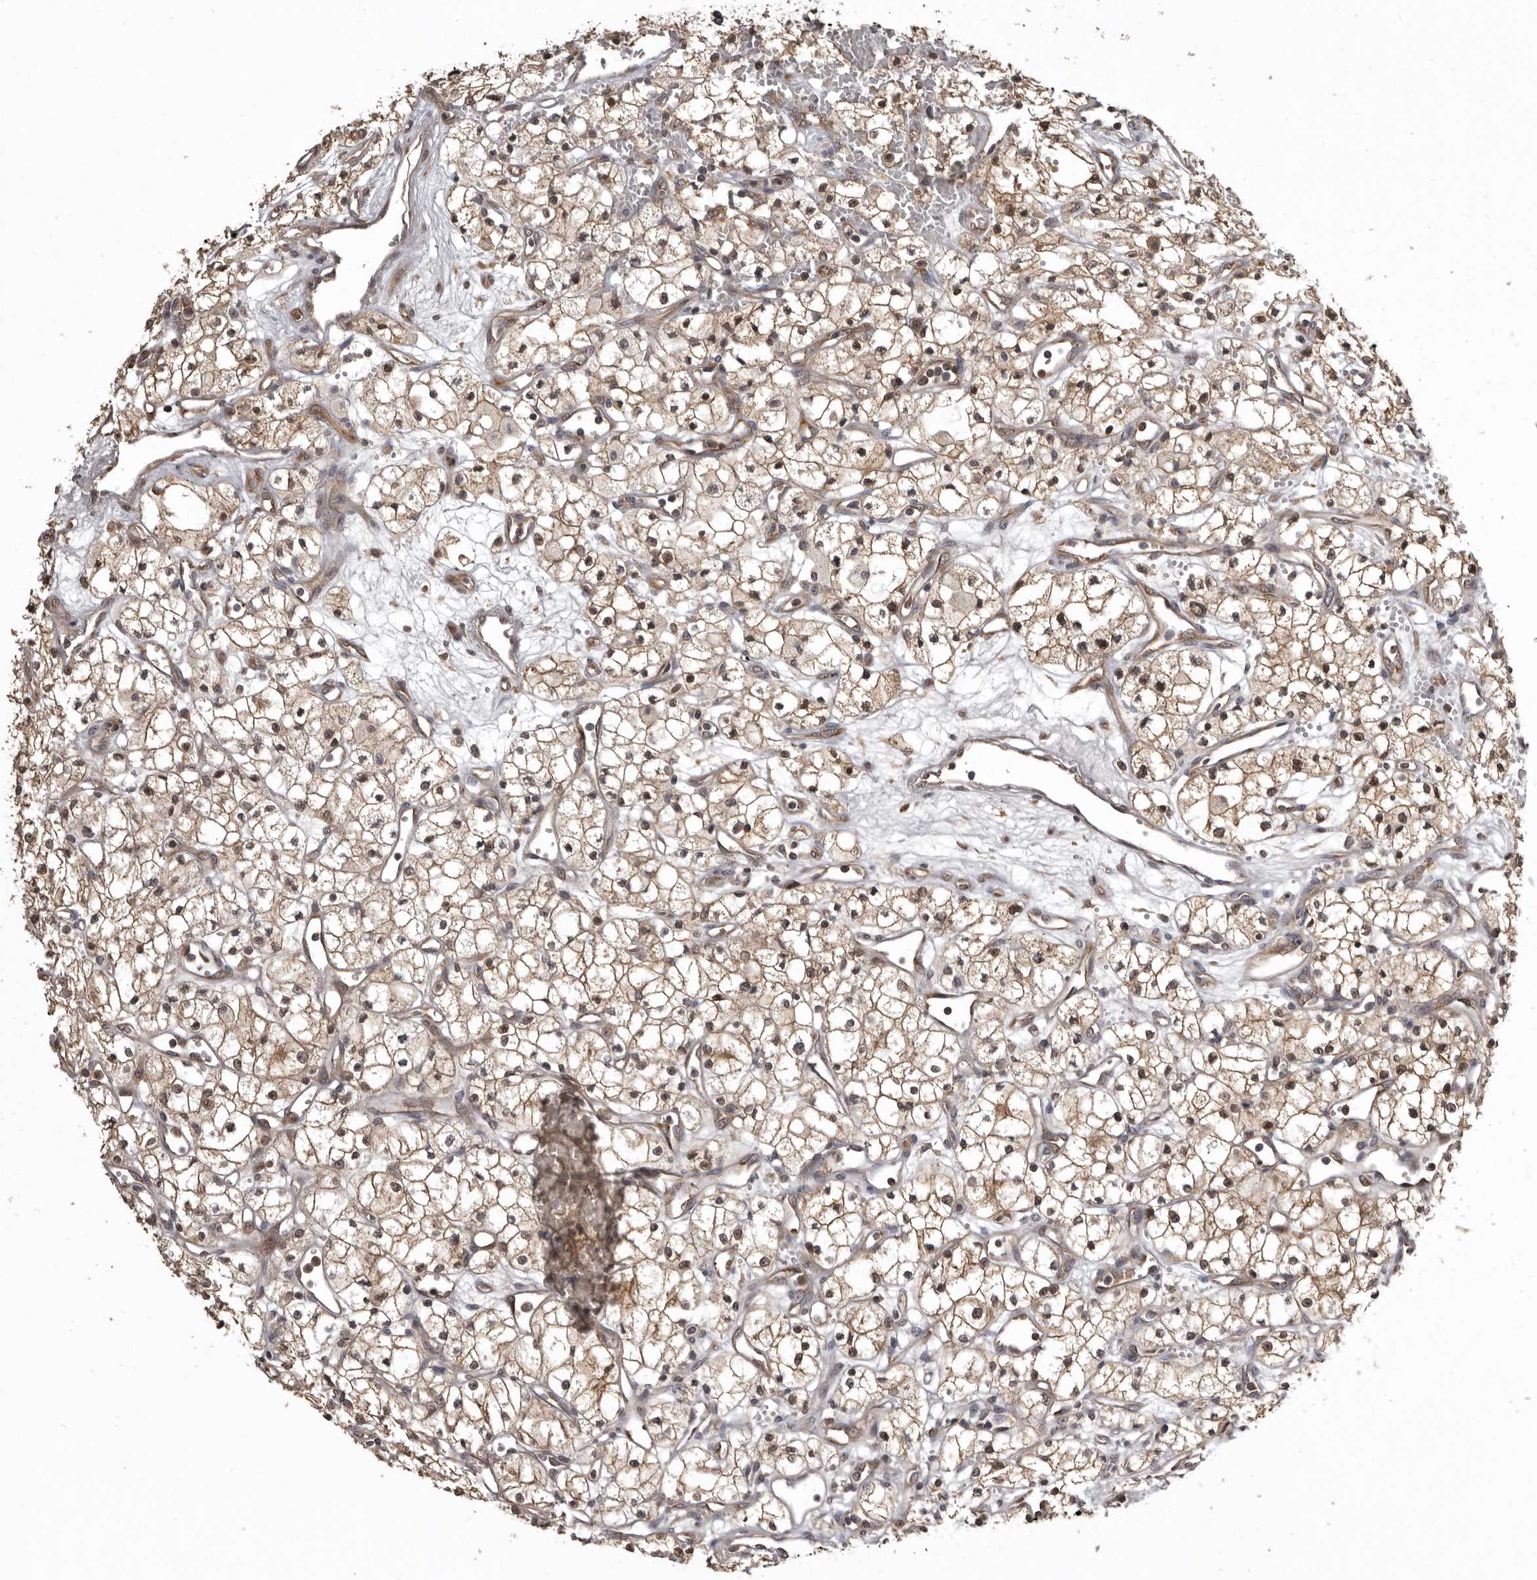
{"staining": {"intensity": "weak", "quantity": ">75%", "location": "cytoplasmic/membranous"}, "tissue": "renal cancer", "cell_type": "Tumor cells", "image_type": "cancer", "snomed": [{"axis": "morphology", "description": "Adenocarcinoma, NOS"}, {"axis": "topography", "description": "Kidney"}], "caption": "The micrograph exhibits staining of renal cancer, revealing weak cytoplasmic/membranous protein staining (brown color) within tumor cells. (DAB IHC, brown staining for protein, blue staining for nuclei).", "gene": "DARS1", "patient": {"sex": "male", "age": 59}}